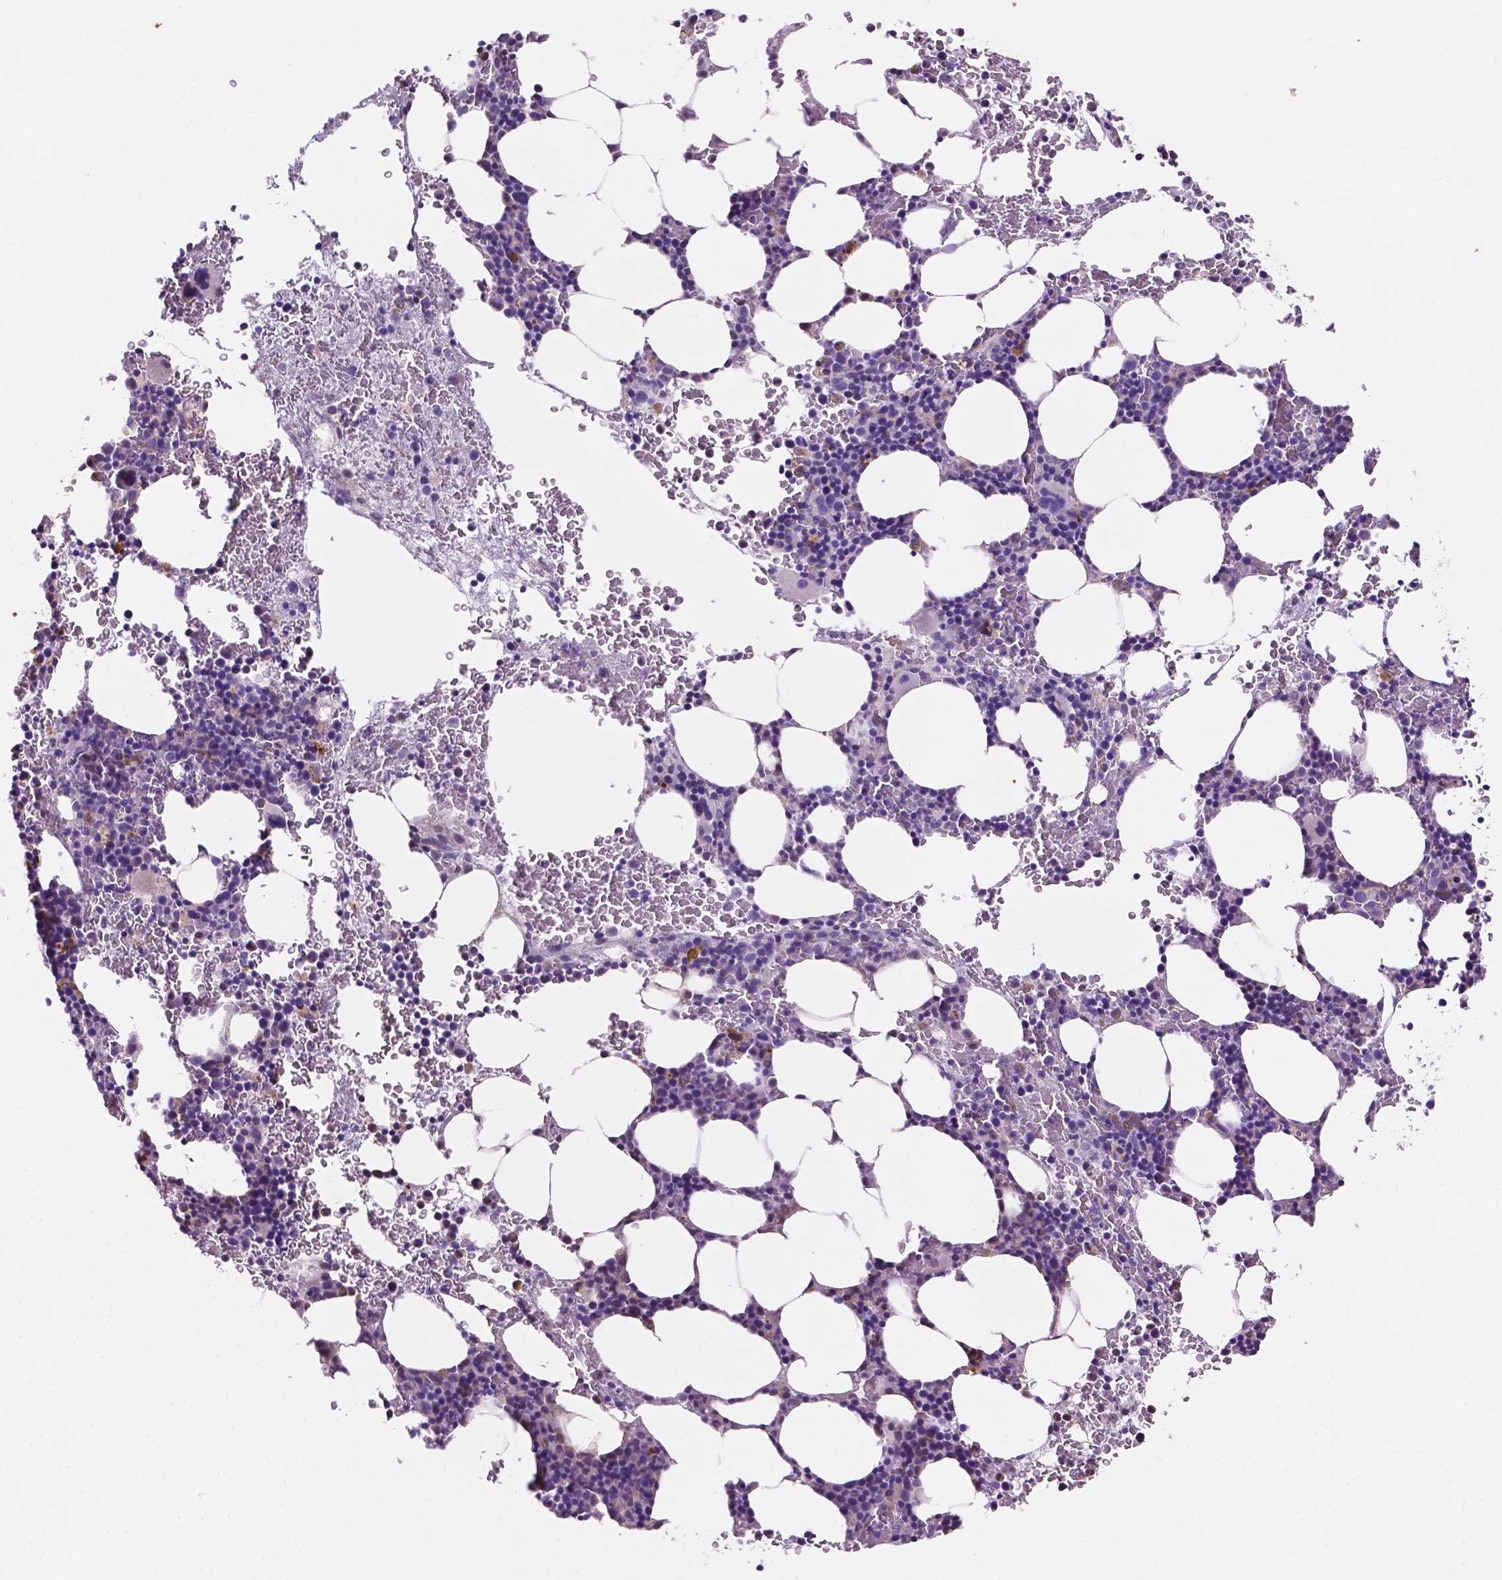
{"staining": {"intensity": "negative", "quantity": "none", "location": "none"}, "tissue": "bone marrow", "cell_type": "Hematopoietic cells", "image_type": "normal", "snomed": [{"axis": "morphology", "description": "Normal tissue, NOS"}, {"axis": "topography", "description": "Bone marrow"}], "caption": "This histopathology image is of benign bone marrow stained with immunohistochemistry (IHC) to label a protein in brown with the nuclei are counter-stained blue. There is no positivity in hematopoietic cells. The staining is performed using DAB brown chromogen with nuclei counter-stained in using hematoxylin.", "gene": "CLDN17", "patient": {"sex": "male", "age": 77}}